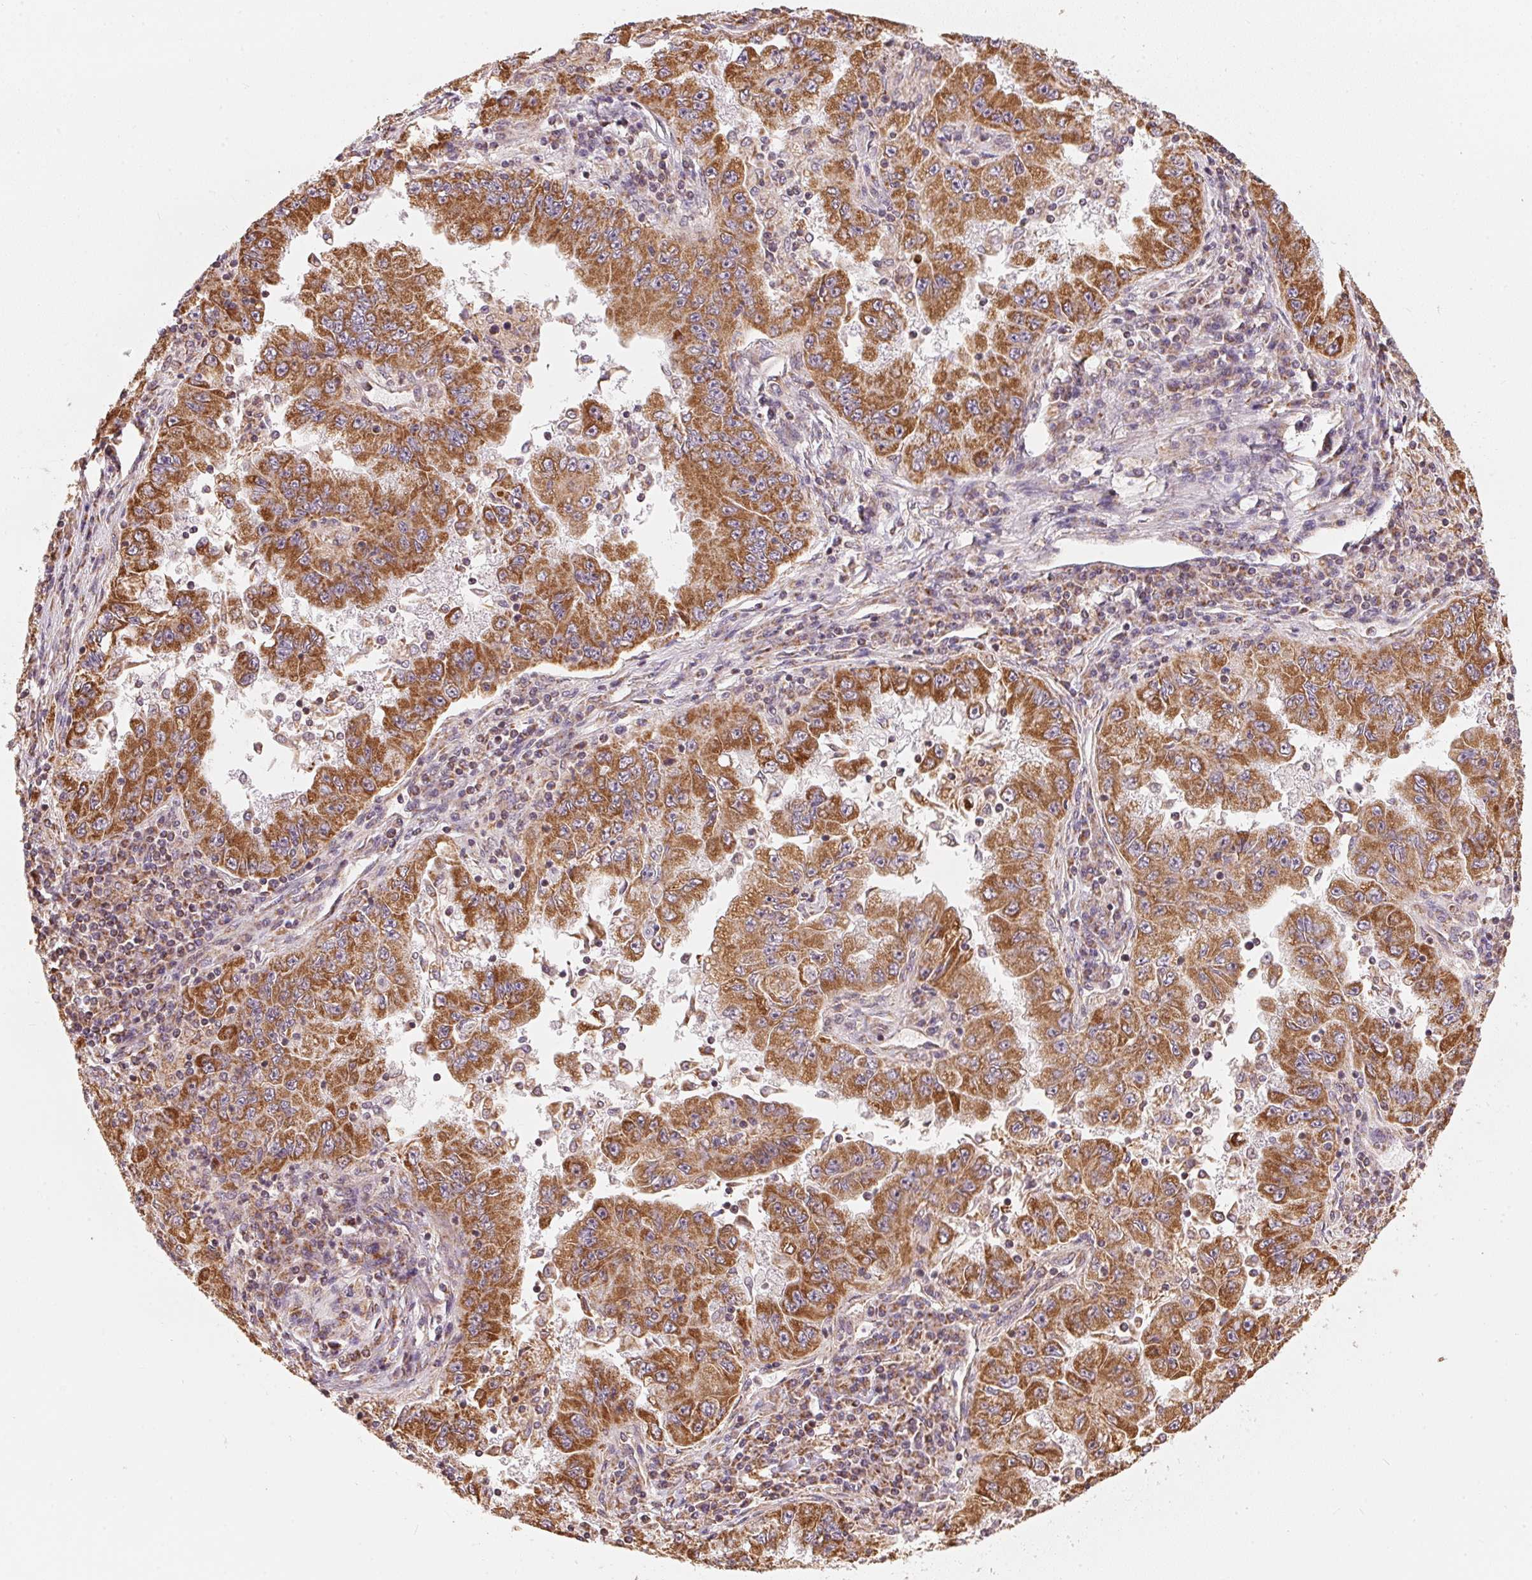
{"staining": {"intensity": "strong", "quantity": ">75%", "location": "cytoplasmic/membranous"}, "tissue": "lung cancer", "cell_type": "Tumor cells", "image_type": "cancer", "snomed": [{"axis": "morphology", "description": "Adenocarcinoma, NOS"}, {"axis": "morphology", "description": "Adenocarcinoma primary or metastatic"}, {"axis": "topography", "description": "Lung"}], "caption": "Immunohistochemistry (IHC) photomicrograph of neoplastic tissue: human lung cancer (adenocarcinoma primary or metastatic) stained using IHC exhibits high levels of strong protein expression localized specifically in the cytoplasmic/membranous of tumor cells, appearing as a cytoplasmic/membranous brown color.", "gene": "MATCAP1", "patient": {"sex": "male", "age": 74}}